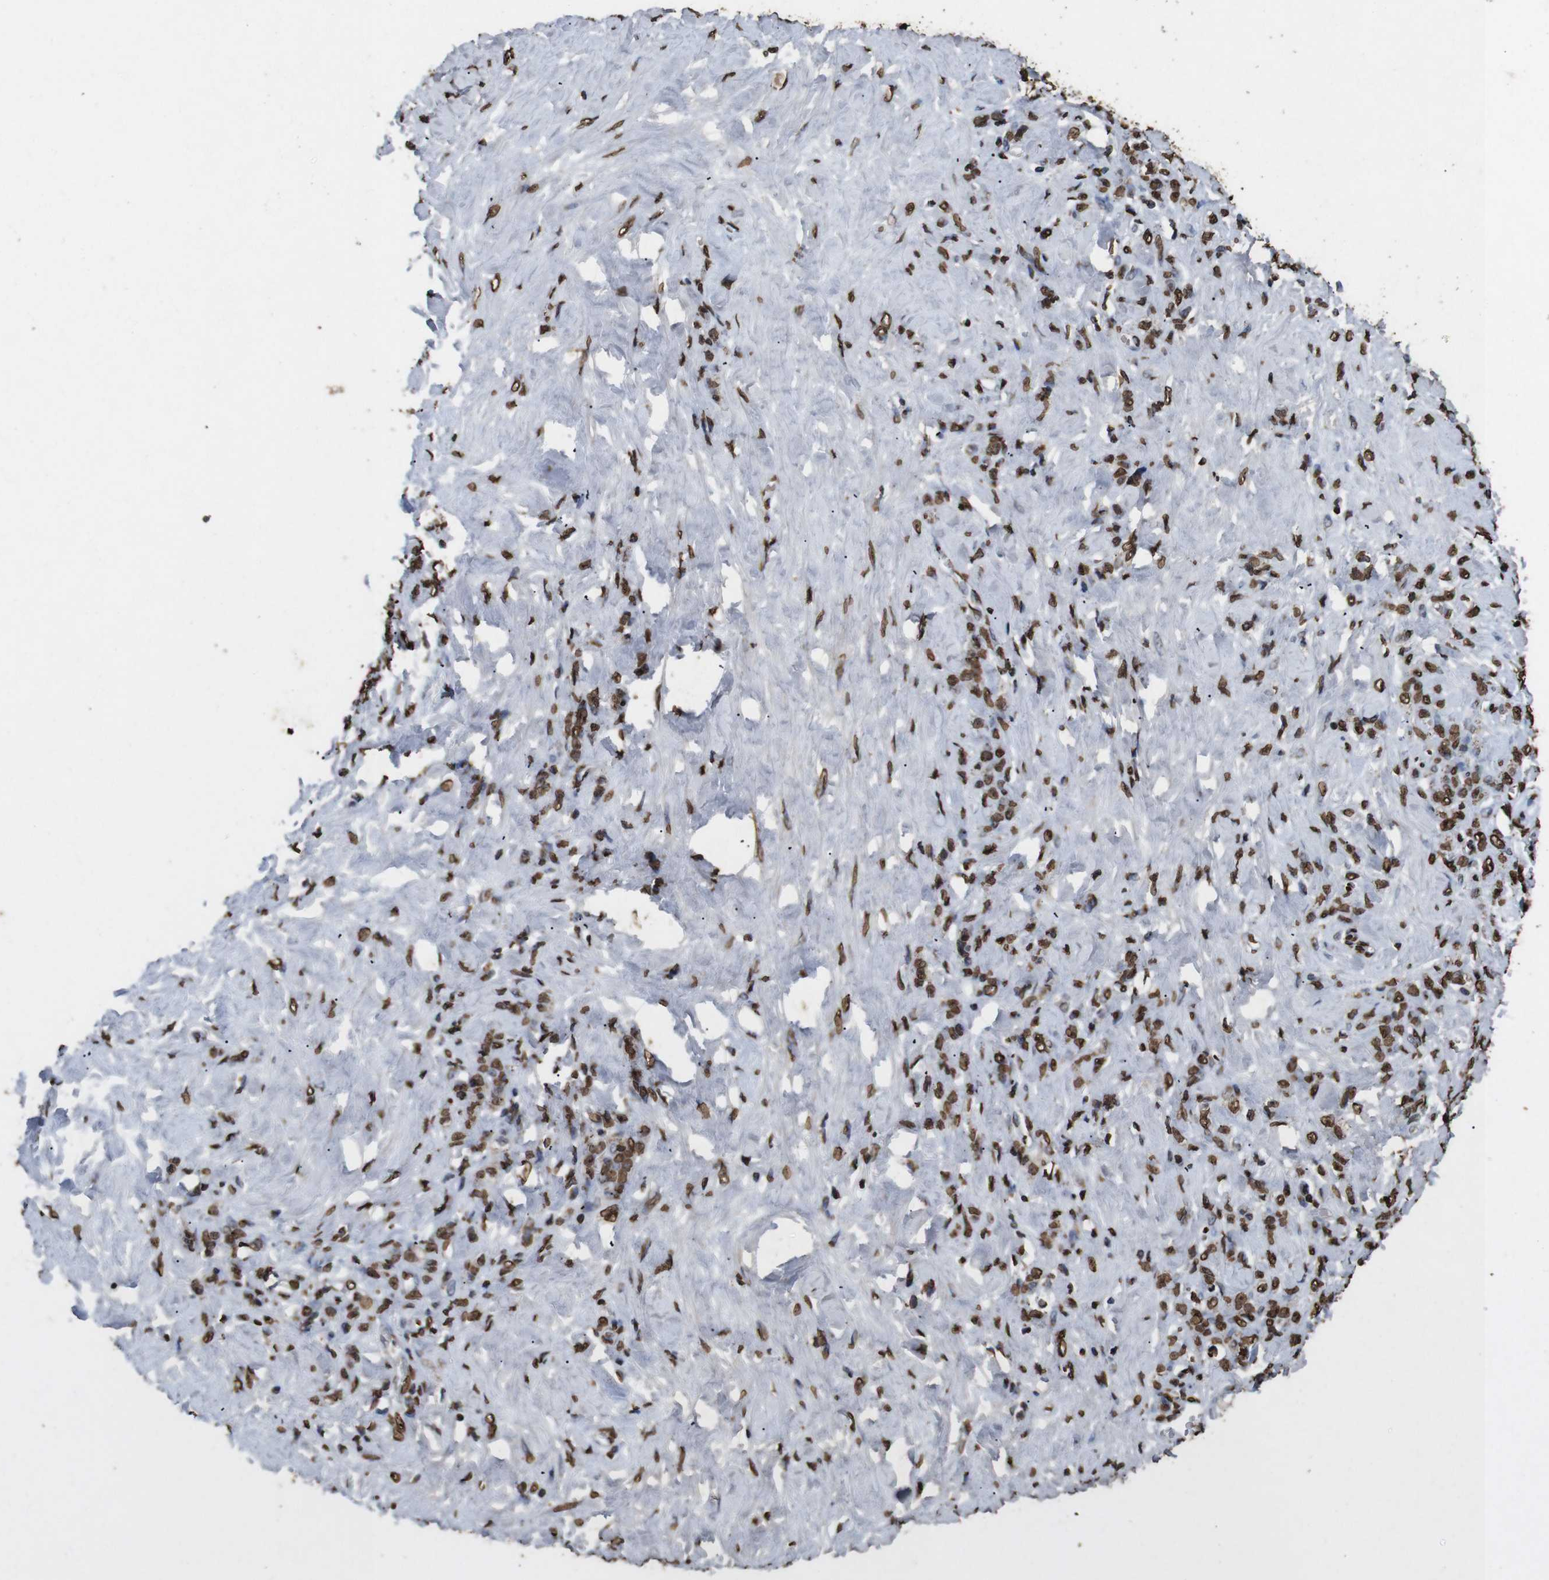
{"staining": {"intensity": "moderate", "quantity": ">75%", "location": "nuclear"}, "tissue": "stomach cancer", "cell_type": "Tumor cells", "image_type": "cancer", "snomed": [{"axis": "morphology", "description": "Adenocarcinoma, NOS"}, {"axis": "topography", "description": "Stomach"}], "caption": "Immunohistochemistry histopathology image of neoplastic tissue: stomach cancer stained using immunohistochemistry (IHC) displays medium levels of moderate protein expression localized specifically in the nuclear of tumor cells, appearing as a nuclear brown color.", "gene": "MDM2", "patient": {"sex": "male", "age": 82}}